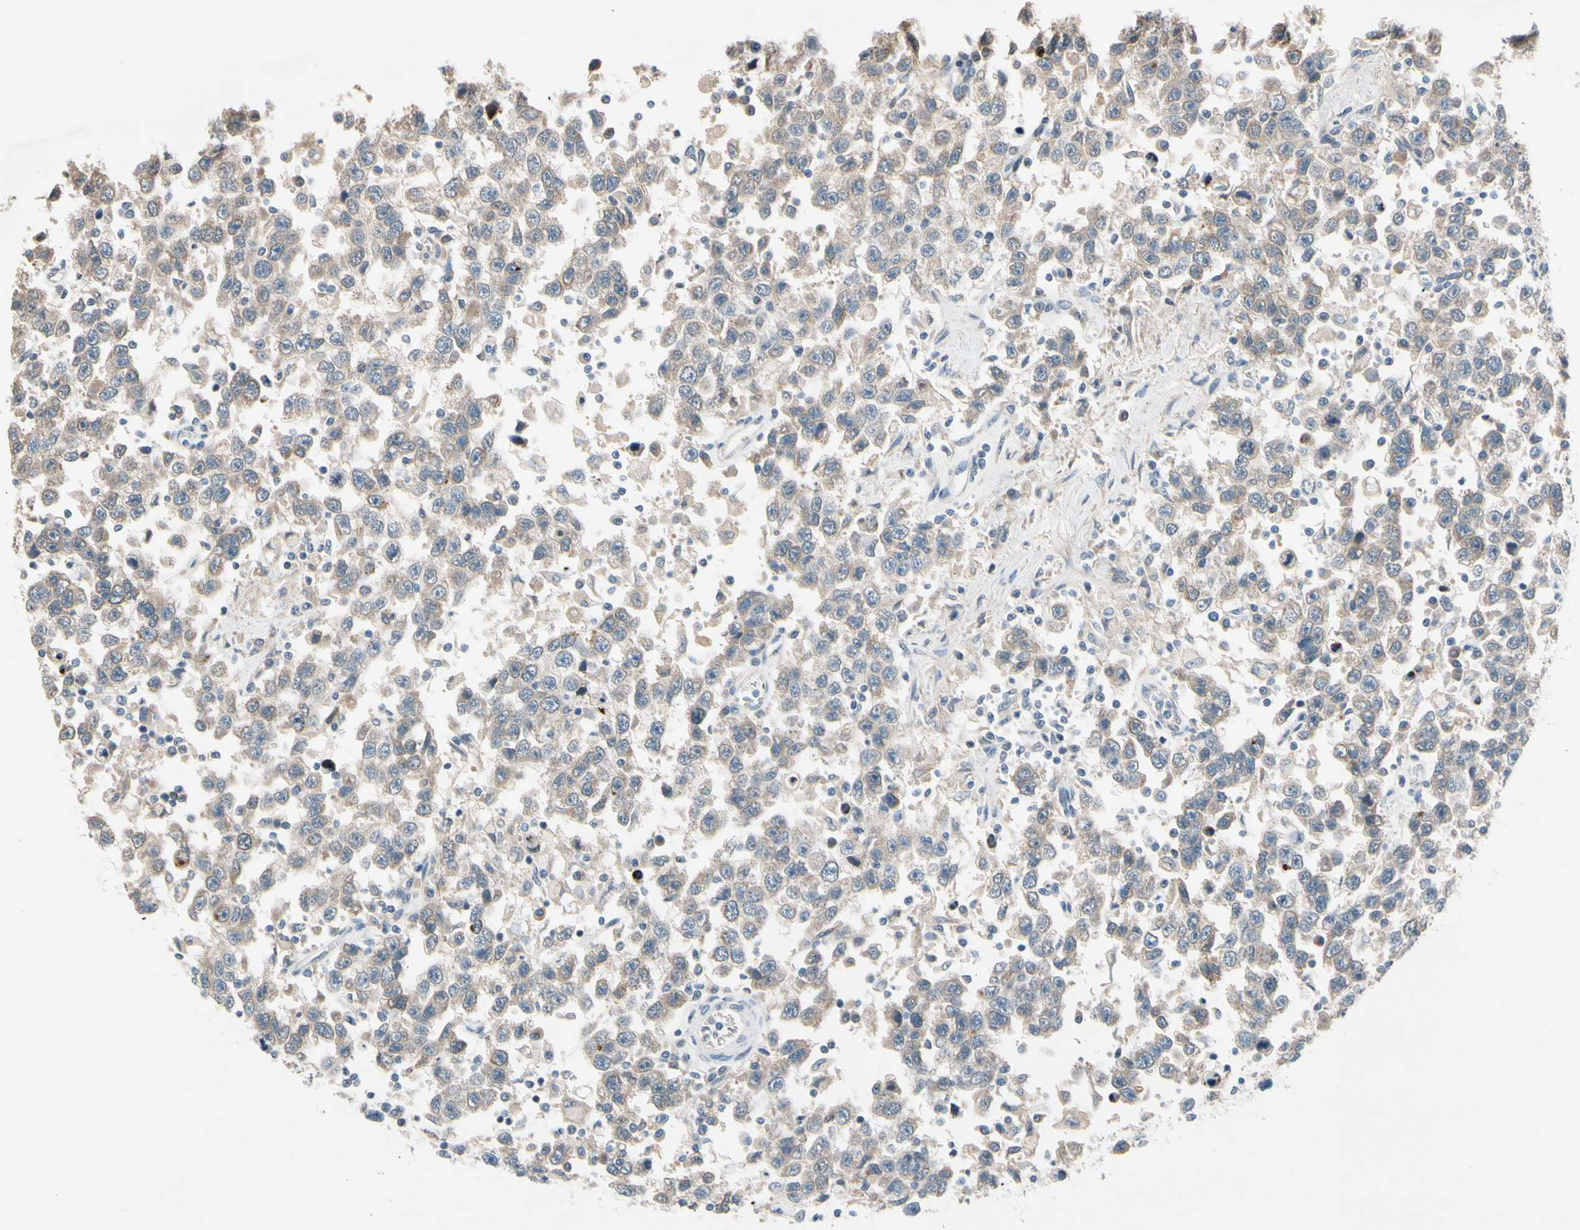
{"staining": {"intensity": "moderate", "quantity": ">75%", "location": "cytoplasmic/membranous"}, "tissue": "testis cancer", "cell_type": "Tumor cells", "image_type": "cancer", "snomed": [{"axis": "morphology", "description": "Seminoma, NOS"}, {"axis": "topography", "description": "Testis"}], "caption": "Testis cancer stained for a protein (brown) shows moderate cytoplasmic/membranous positive staining in about >75% of tumor cells.", "gene": "PIP5K1B", "patient": {"sex": "male", "age": 41}}